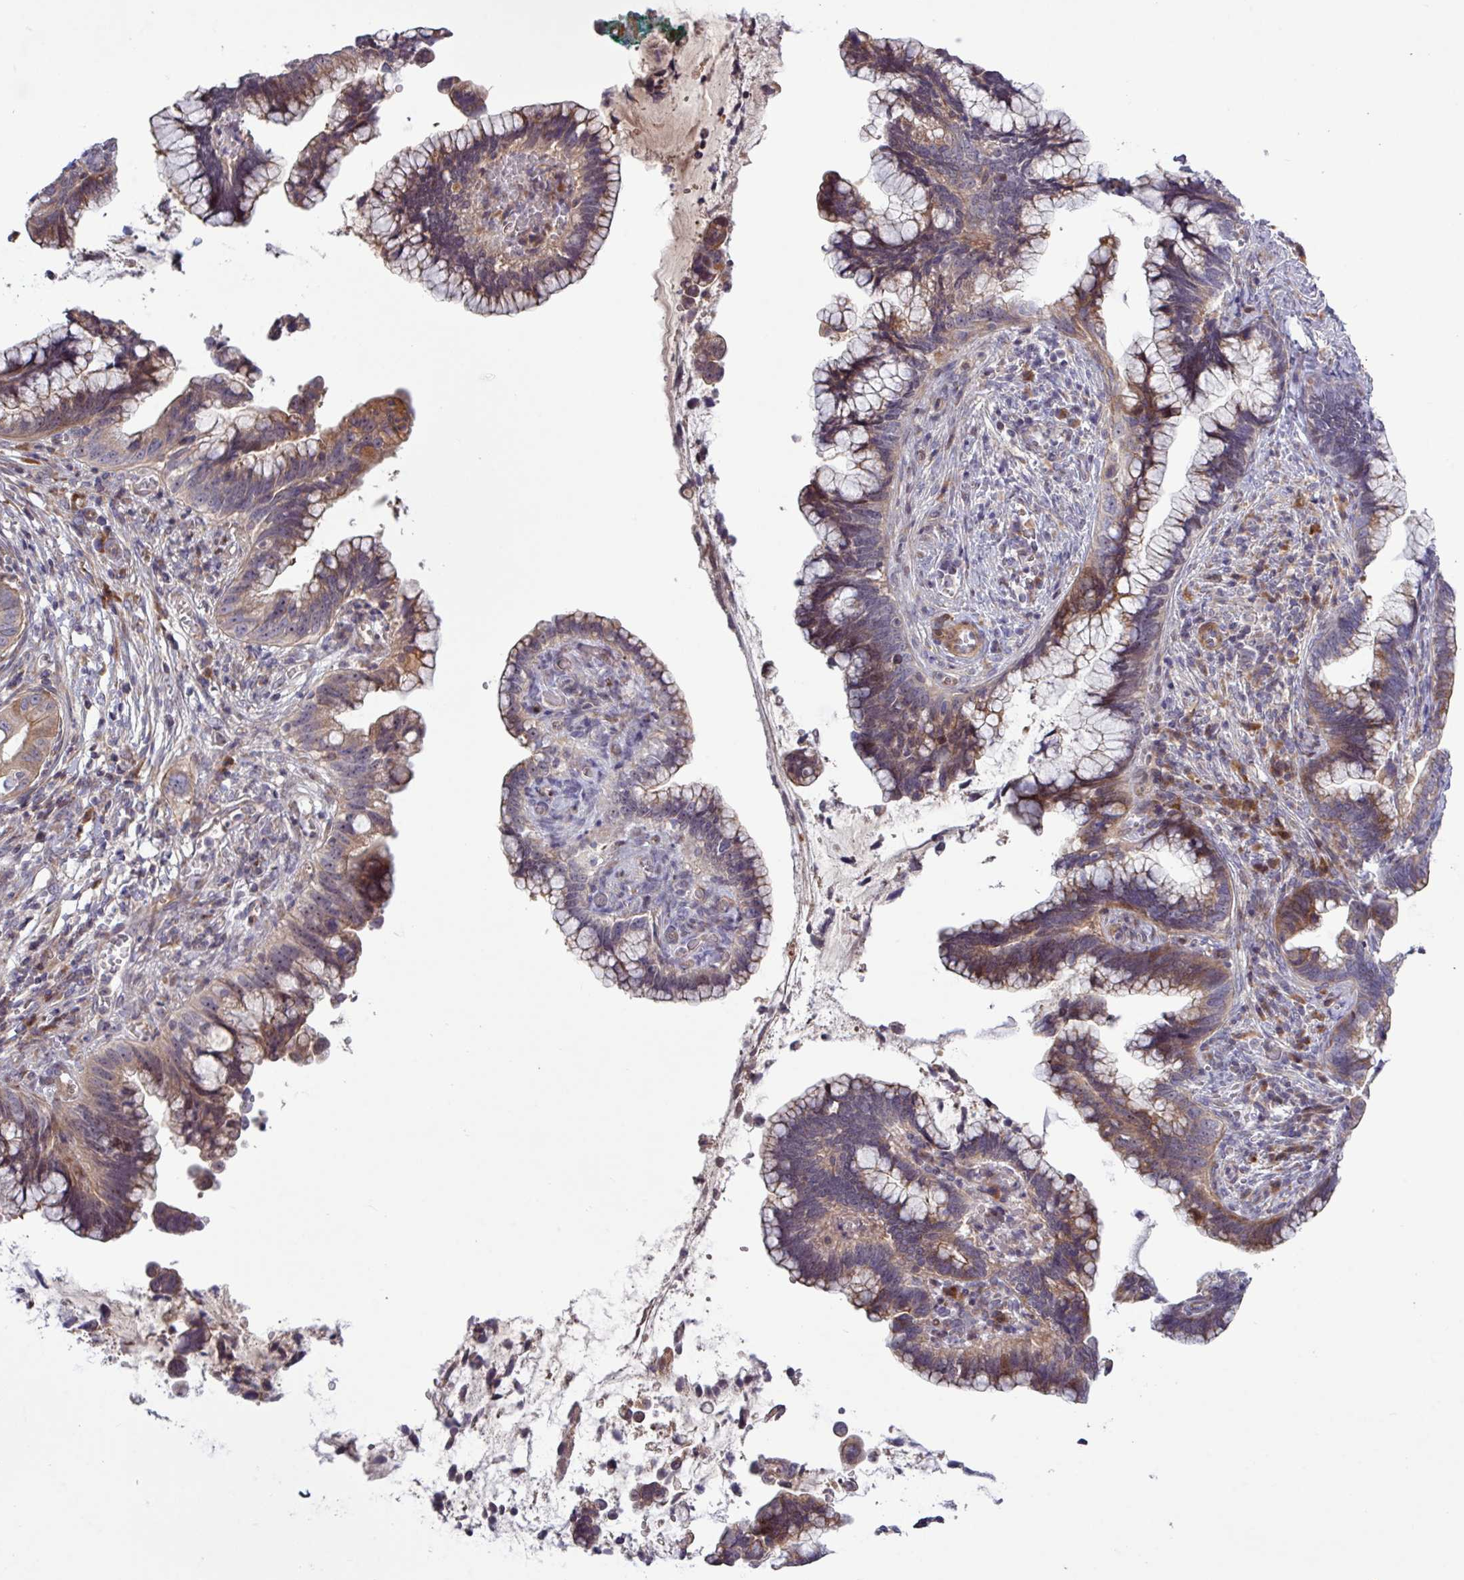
{"staining": {"intensity": "moderate", "quantity": "25%-75%", "location": "cytoplasmic/membranous"}, "tissue": "cervical cancer", "cell_type": "Tumor cells", "image_type": "cancer", "snomed": [{"axis": "morphology", "description": "Adenocarcinoma, NOS"}, {"axis": "topography", "description": "Cervix"}], "caption": "Immunohistochemical staining of human adenocarcinoma (cervical) reveals moderate cytoplasmic/membranous protein positivity in approximately 25%-75% of tumor cells.", "gene": "TNFSF12", "patient": {"sex": "female", "age": 44}}